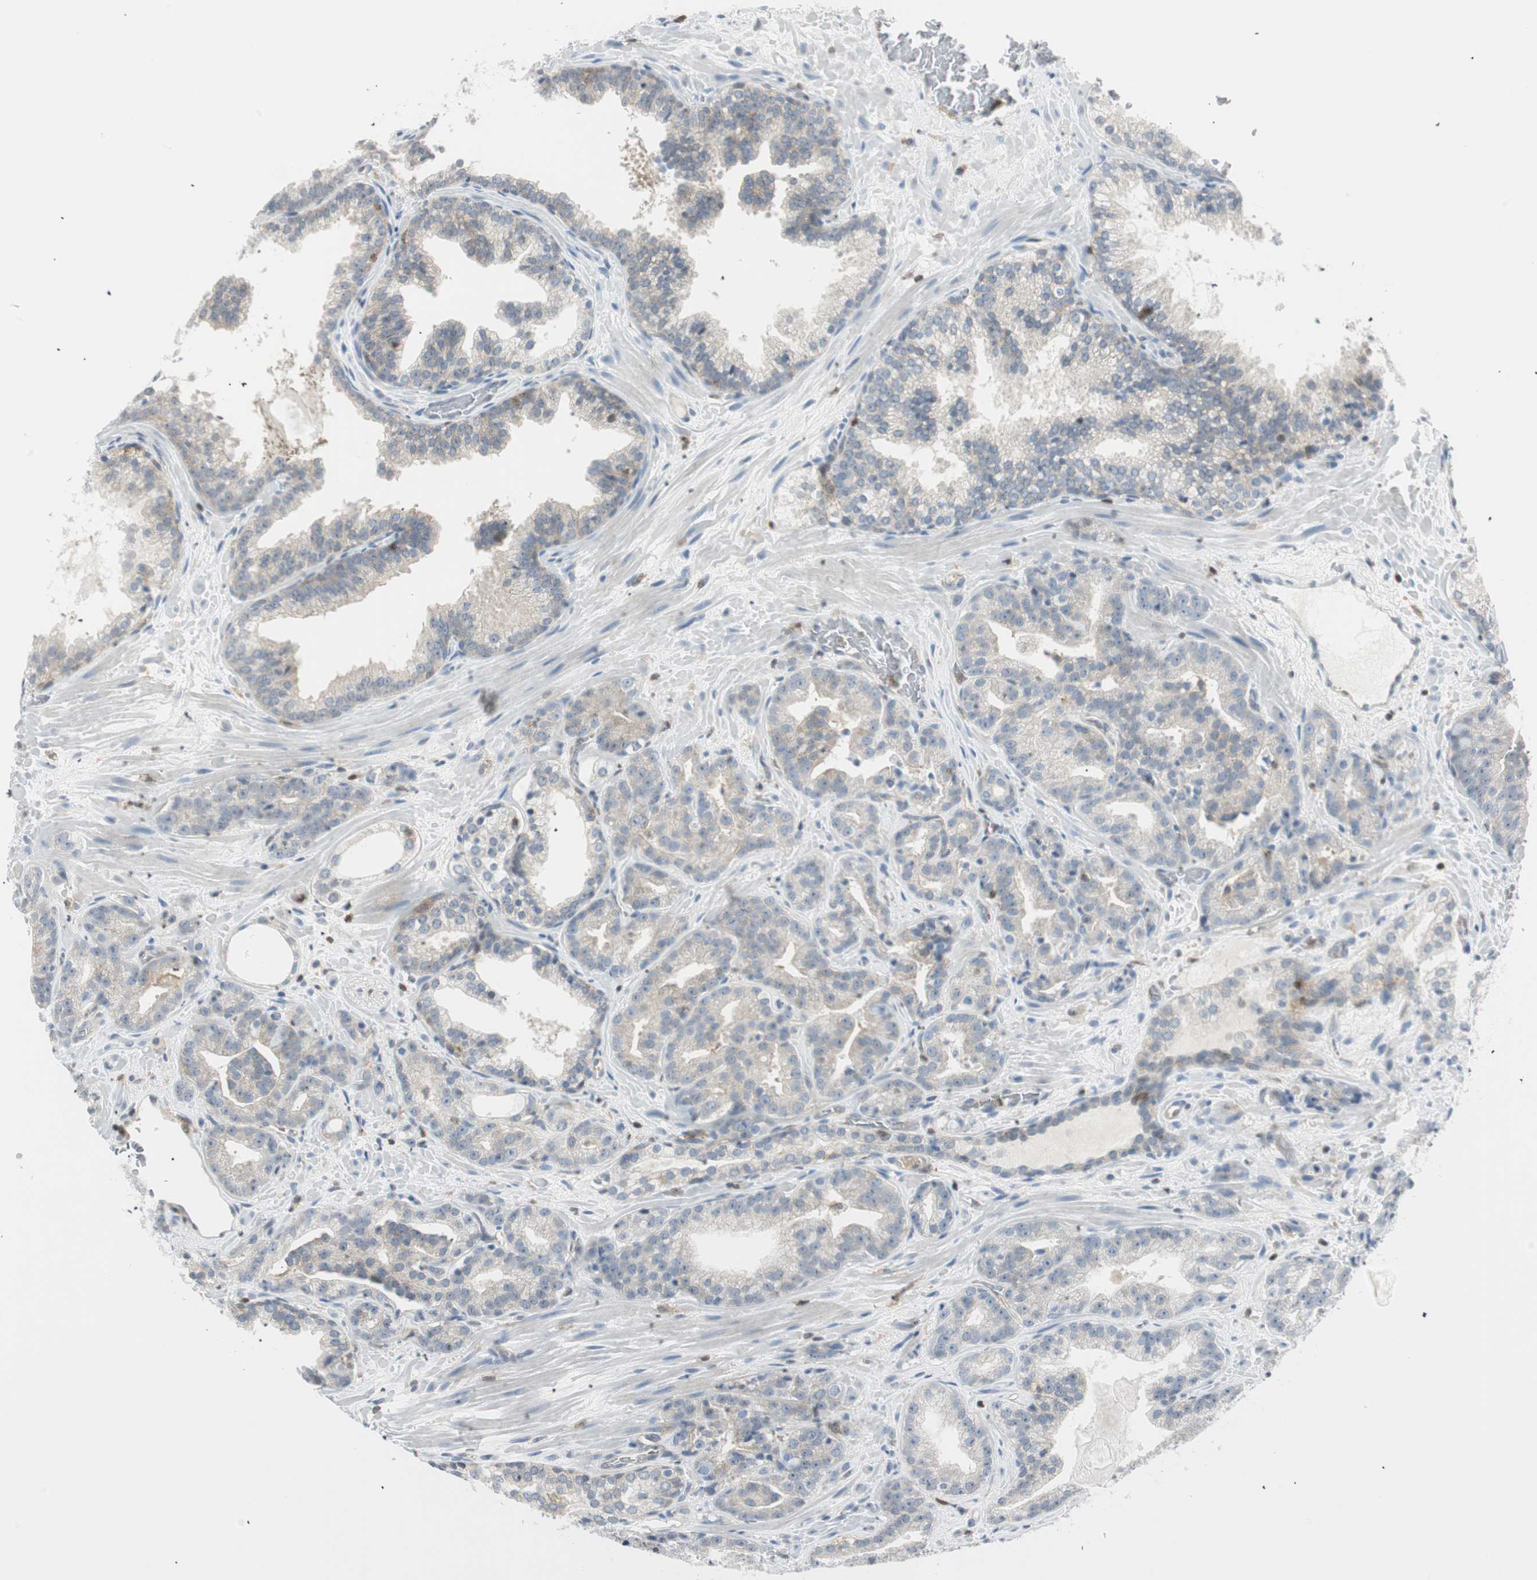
{"staining": {"intensity": "negative", "quantity": "none", "location": "none"}, "tissue": "prostate cancer", "cell_type": "Tumor cells", "image_type": "cancer", "snomed": [{"axis": "morphology", "description": "Adenocarcinoma, Low grade"}, {"axis": "topography", "description": "Prostate"}], "caption": "High power microscopy micrograph of an IHC micrograph of prostate cancer, revealing no significant expression in tumor cells.", "gene": "PPP1CA", "patient": {"sex": "male", "age": 63}}